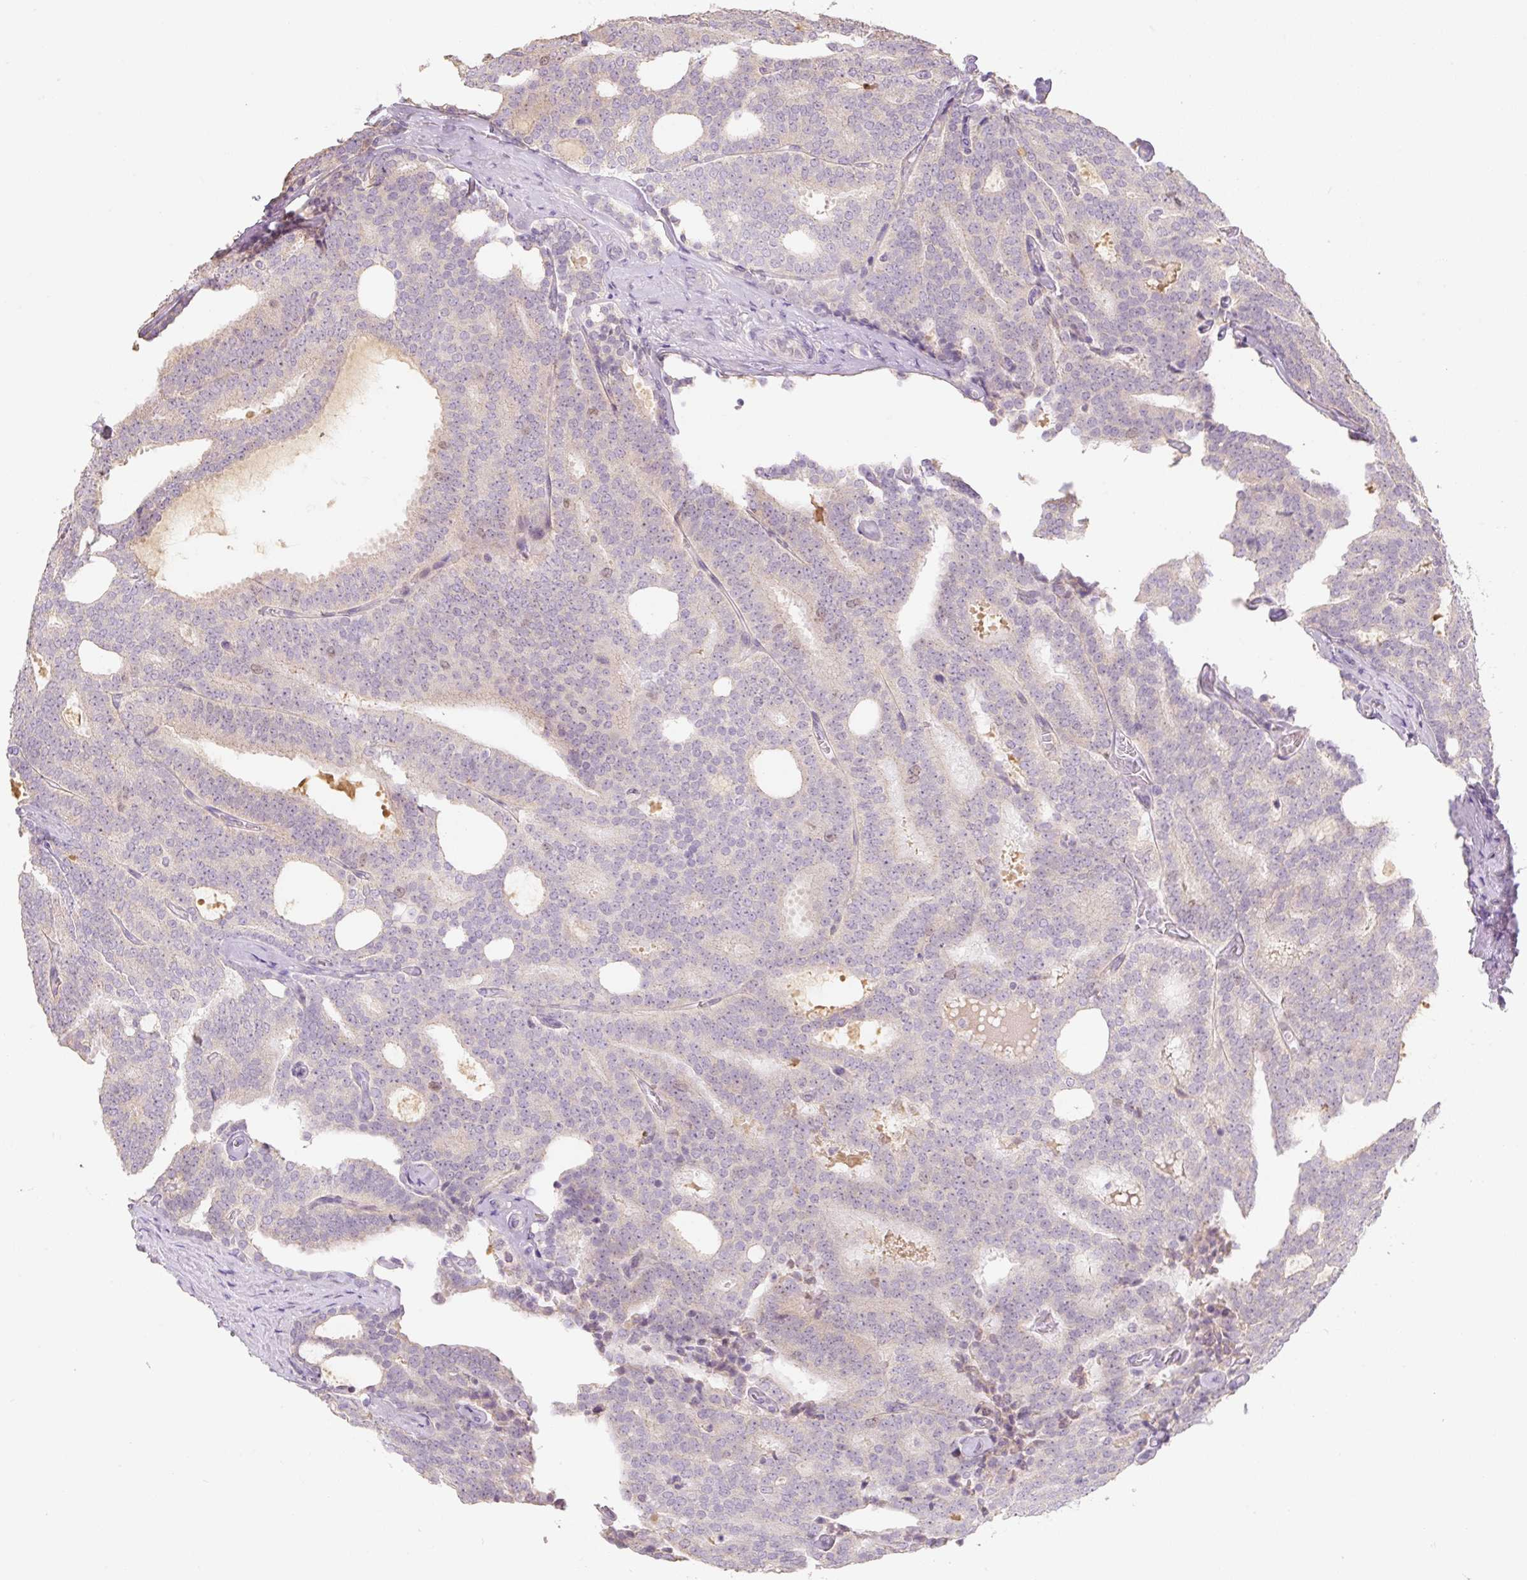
{"staining": {"intensity": "weak", "quantity": "<25%", "location": "cytoplasmic/membranous"}, "tissue": "prostate cancer", "cell_type": "Tumor cells", "image_type": "cancer", "snomed": [{"axis": "morphology", "description": "Adenocarcinoma, High grade"}, {"axis": "topography", "description": "Prostate"}], "caption": "Immunohistochemical staining of prostate adenocarcinoma (high-grade) shows no significant staining in tumor cells.", "gene": "MIA2", "patient": {"sex": "male", "age": 65}}